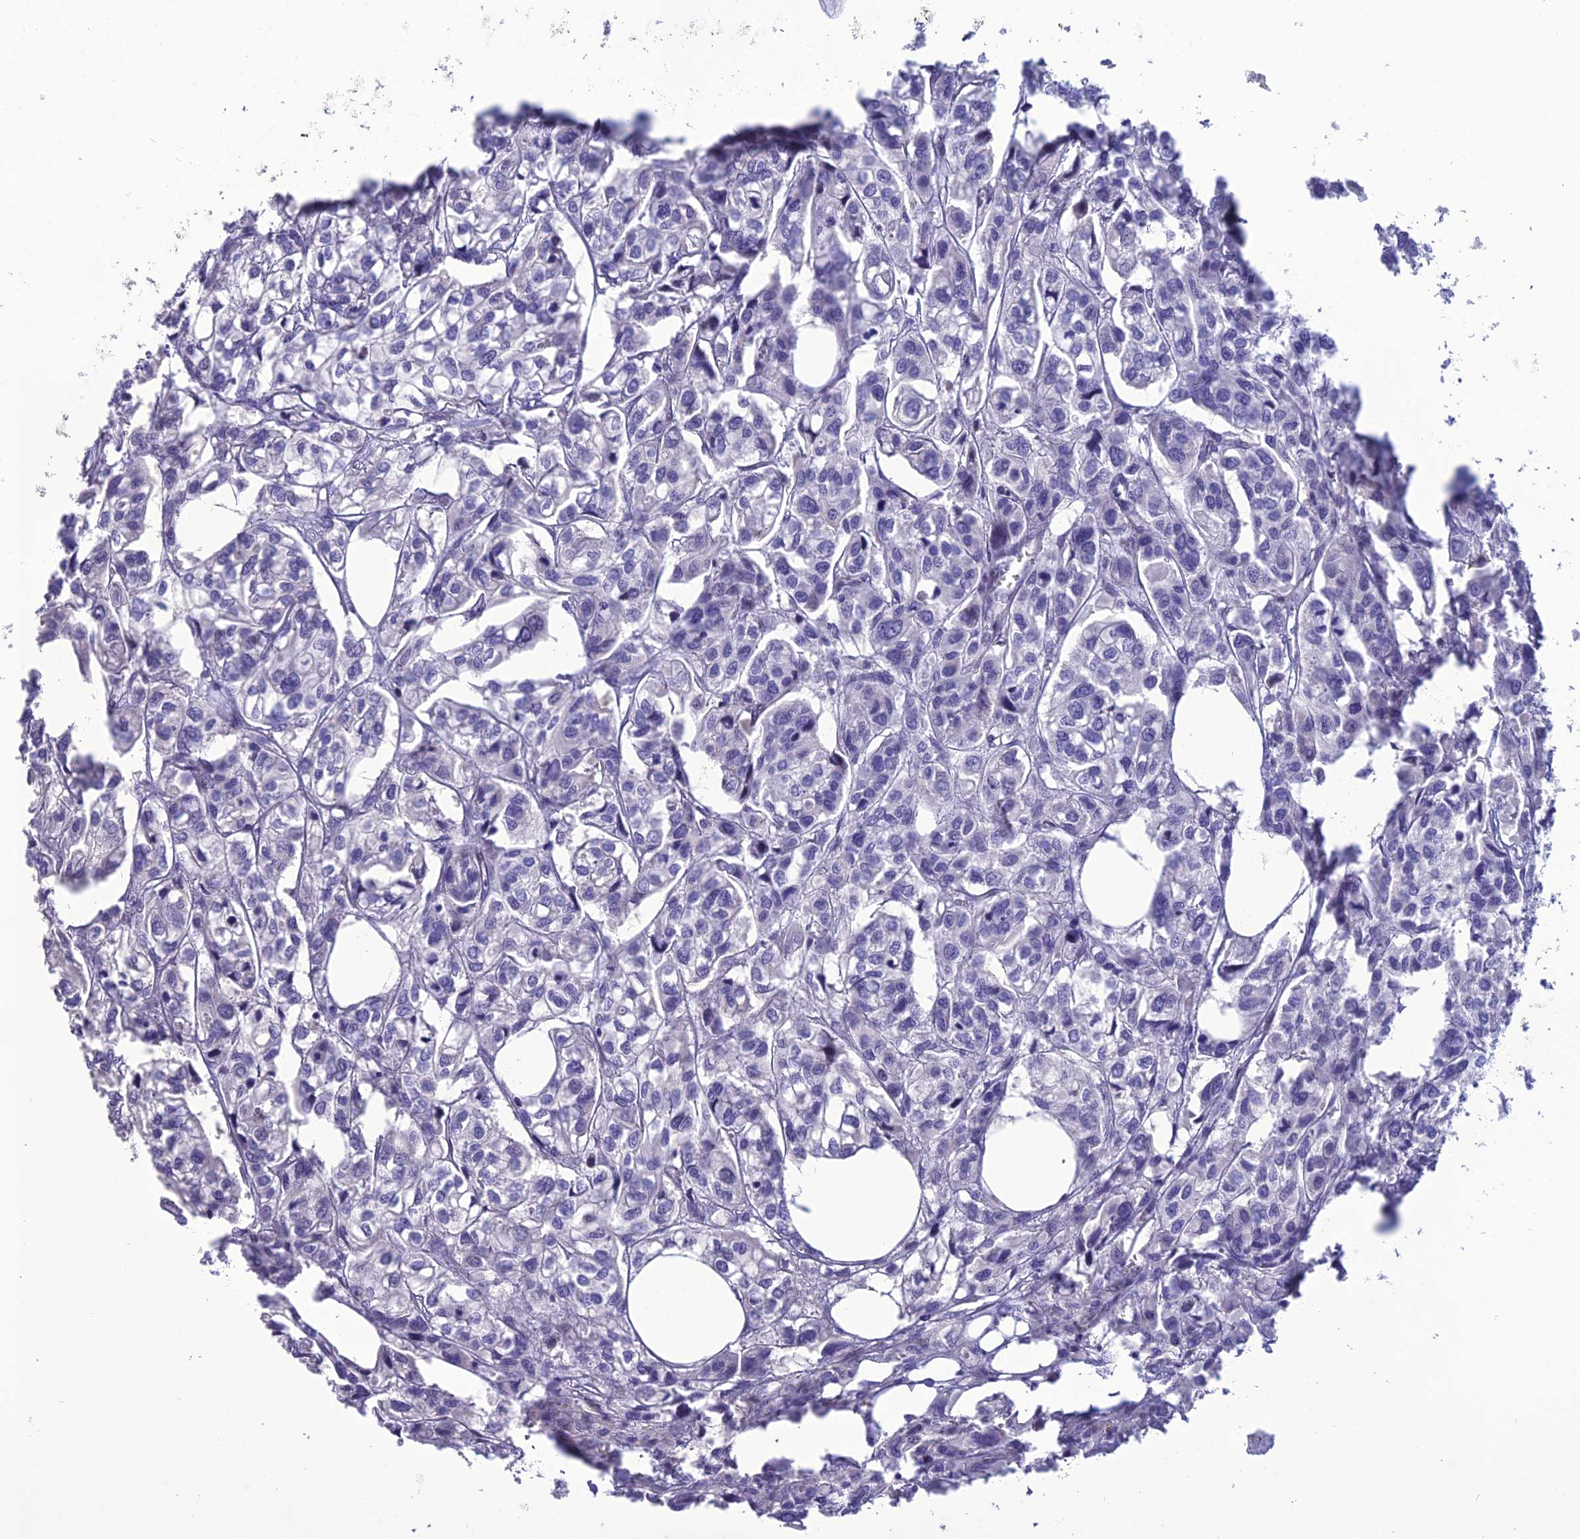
{"staining": {"intensity": "negative", "quantity": "none", "location": "none"}, "tissue": "urothelial cancer", "cell_type": "Tumor cells", "image_type": "cancer", "snomed": [{"axis": "morphology", "description": "Urothelial carcinoma, High grade"}, {"axis": "topography", "description": "Urinary bladder"}], "caption": "This is a photomicrograph of IHC staining of urothelial cancer, which shows no staining in tumor cells.", "gene": "OR56B1", "patient": {"sex": "male", "age": 67}}